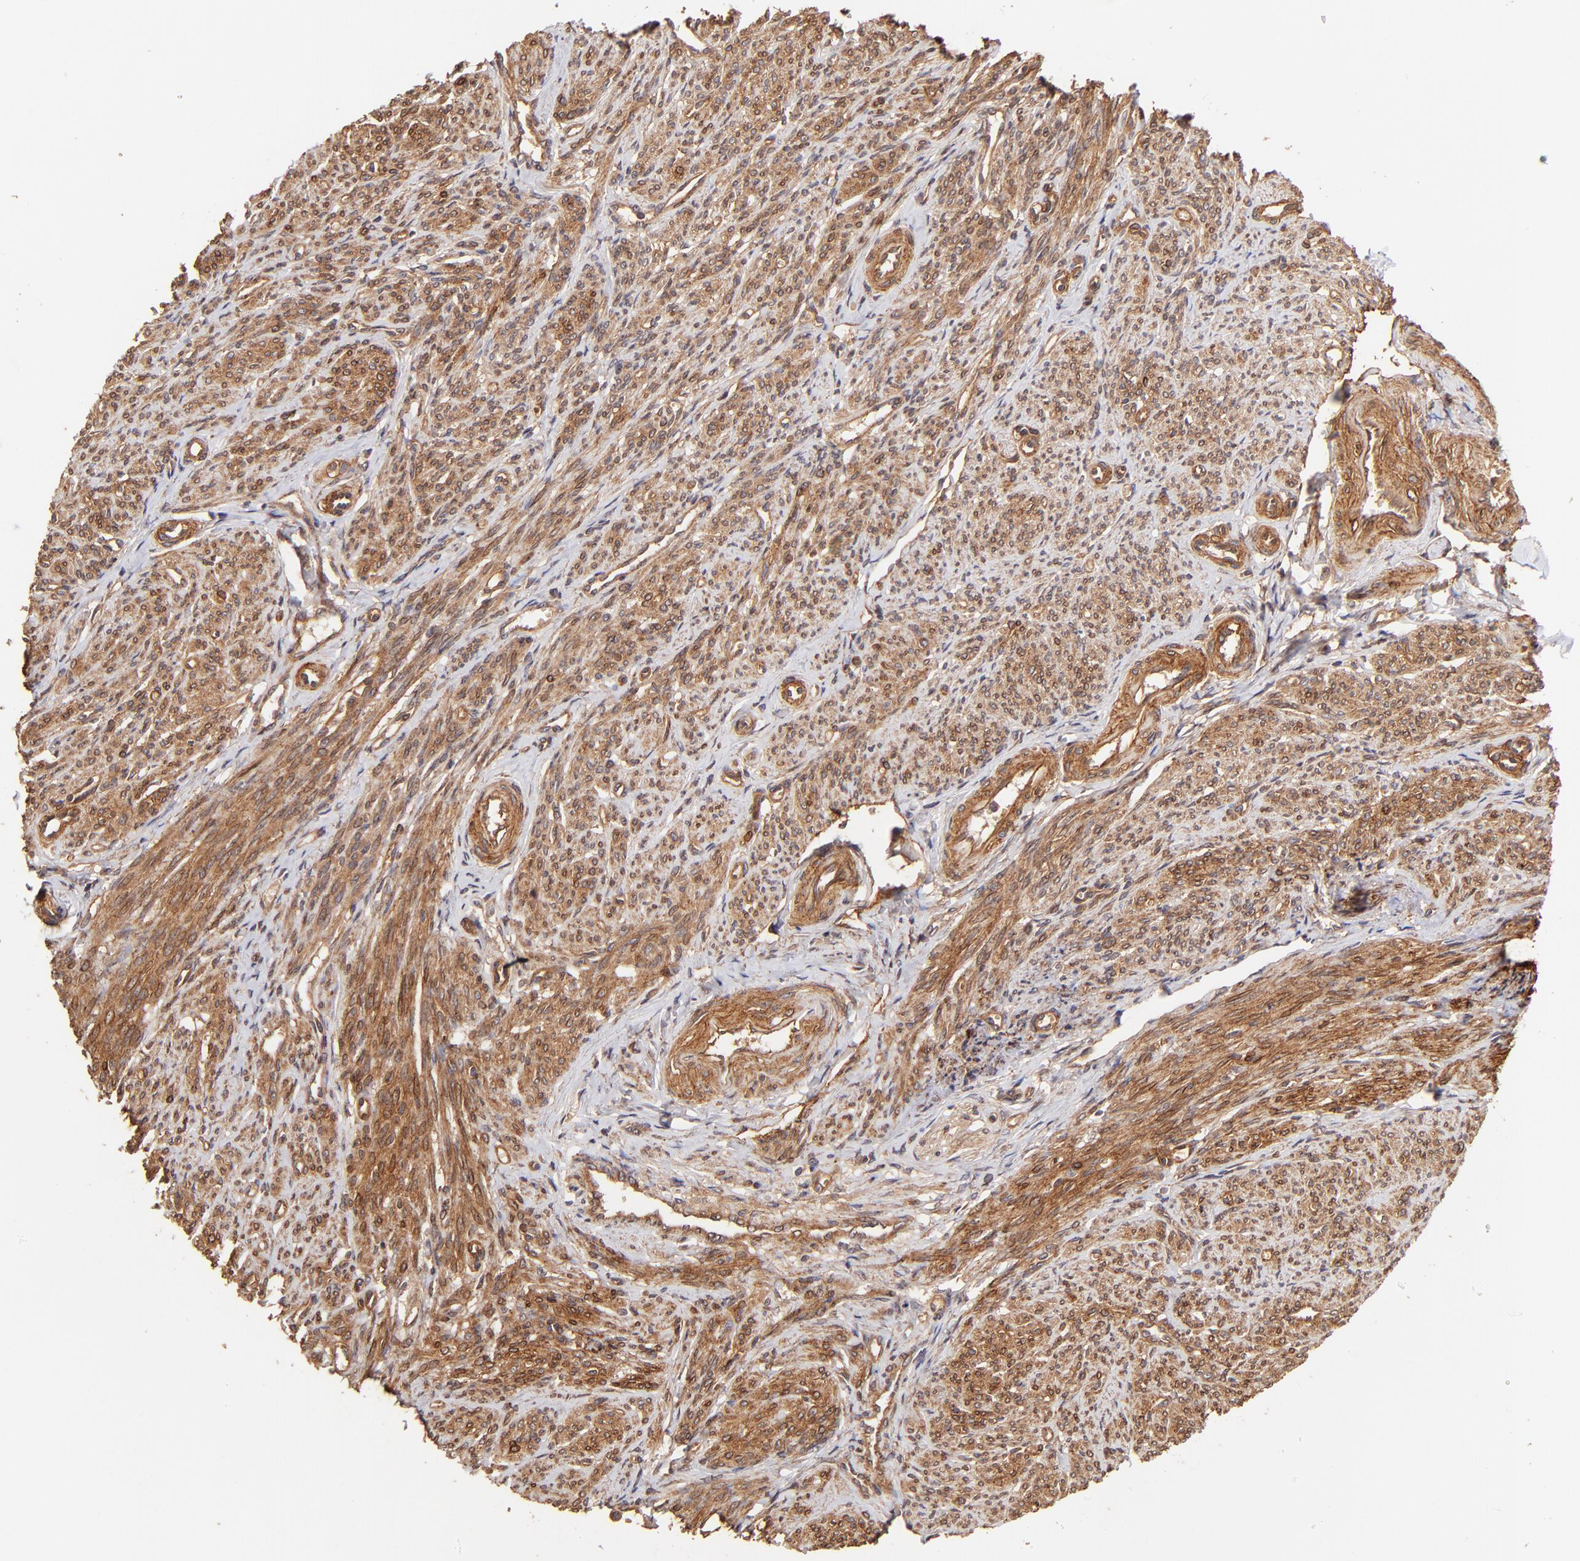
{"staining": {"intensity": "strong", "quantity": ">75%", "location": "cytoplasmic/membranous"}, "tissue": "smooth muscle", "cell_type": "Smooth muscle cells", "image_type": "normal", "snomed": [{"axis": "morphology", "description": "Normal tissue, NOS"}, {"axis": "topography", "description": "Smooth muscle"}], "caption": "Immunohistochemistry (DAB) staining of unremarkable human smooth muscle displays strong cytoplasmic/membranous protein expression in approximately >75% of smooth muscle cells.", "gene": "ITGB1", "patient": {"sex": "female", "age": 65}}